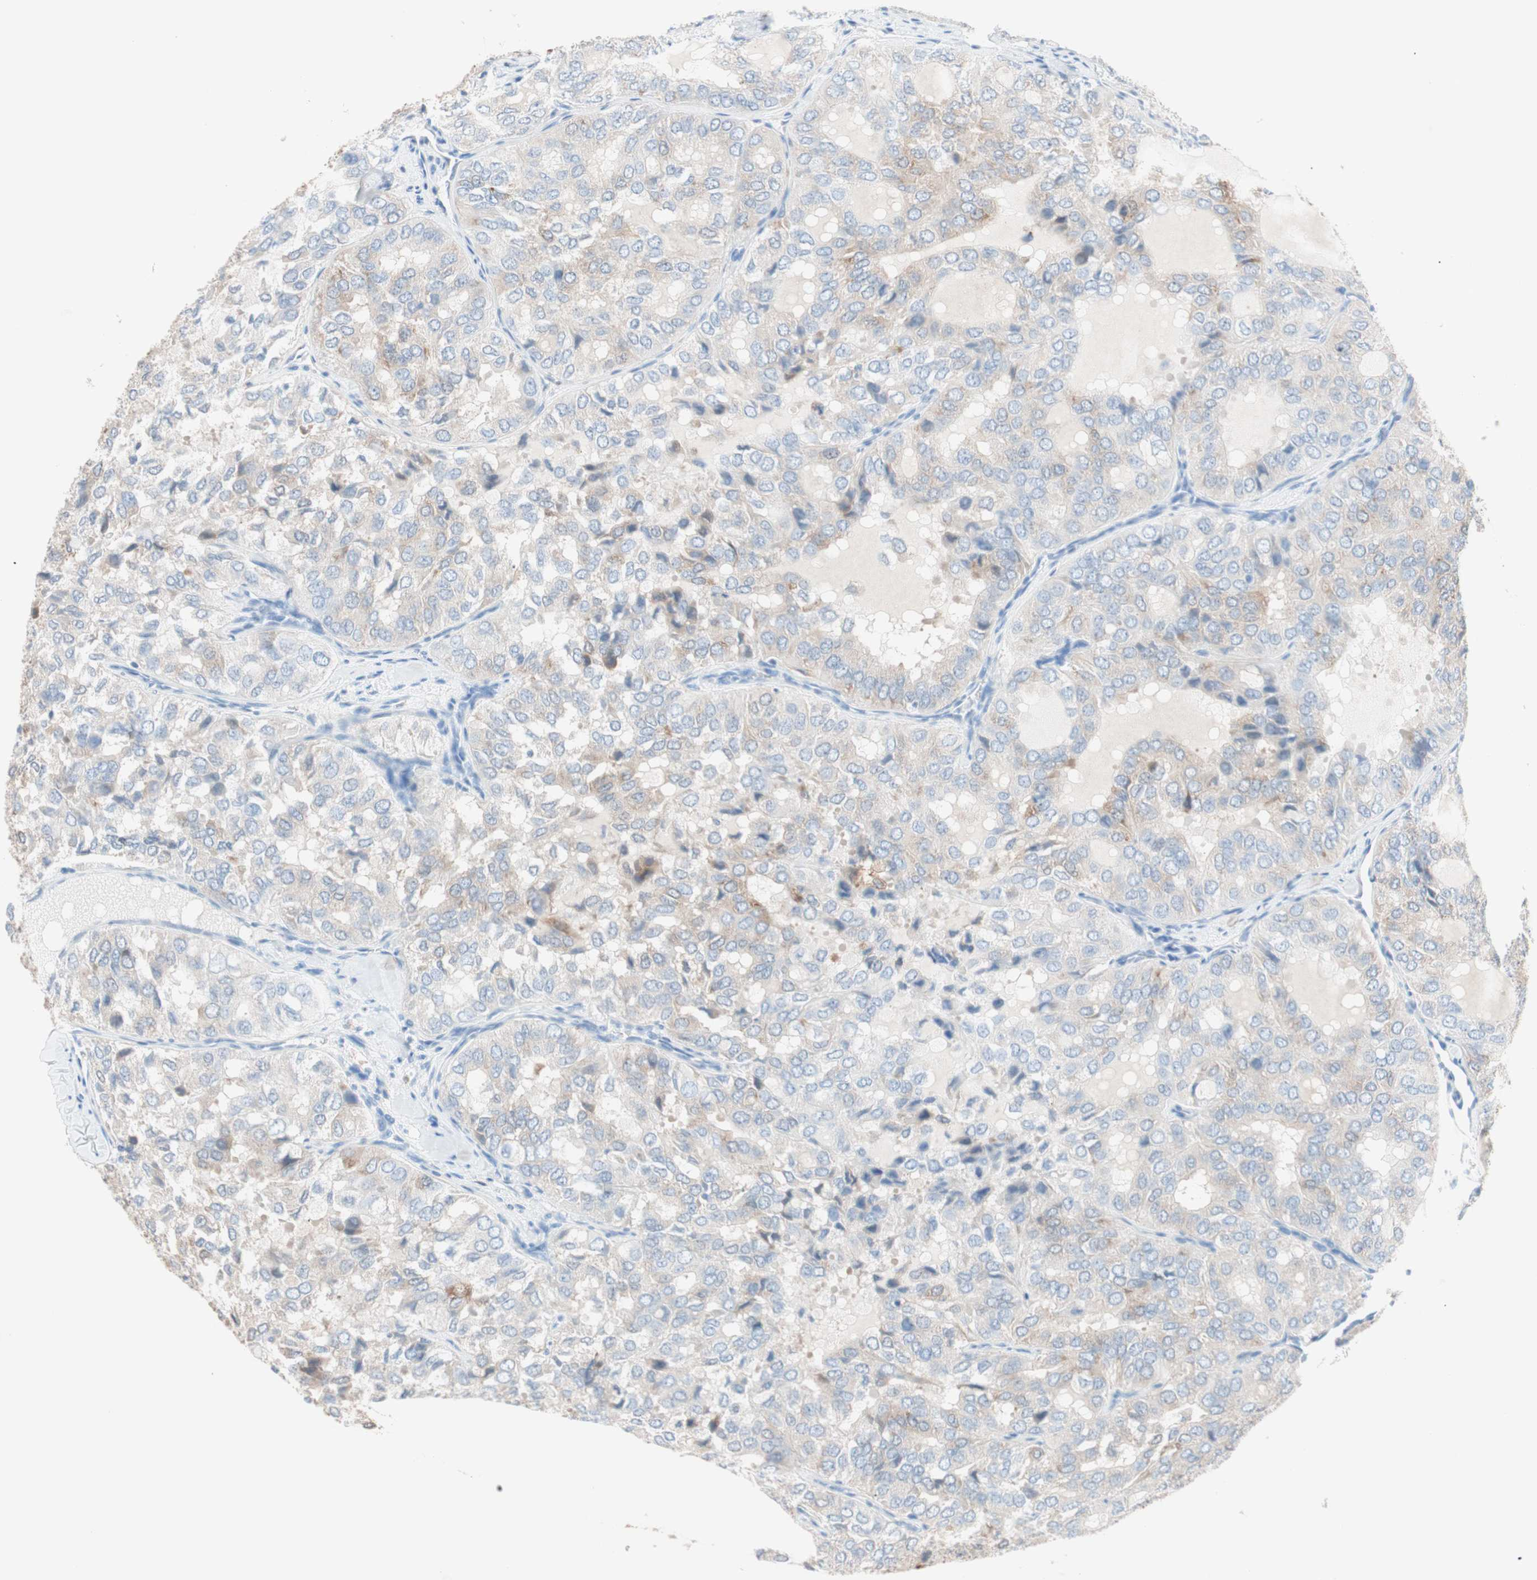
{"staining": {"intensity": "weak", "quantity": "25%-75%", "location": "cytoplasmic/membranous"}, "tissue": "thyroid cancer", "cell_type": "Tumor cells", "image_type": "cancer", "snomed": [{"axis": "morphology", "description": "Follicular adenoma carcinoma, NOS"}, {"axis": "topography", "description": "Thyroid gland"}], "caption": "Weak cytoplasmic/membranous positivity is appreciated in approximately 25%-75% of tumor cells in follicular adenoma carcinoma (thyroid).", "gene": "GLUL", "patient": {"sex": "male", "age": 75}}